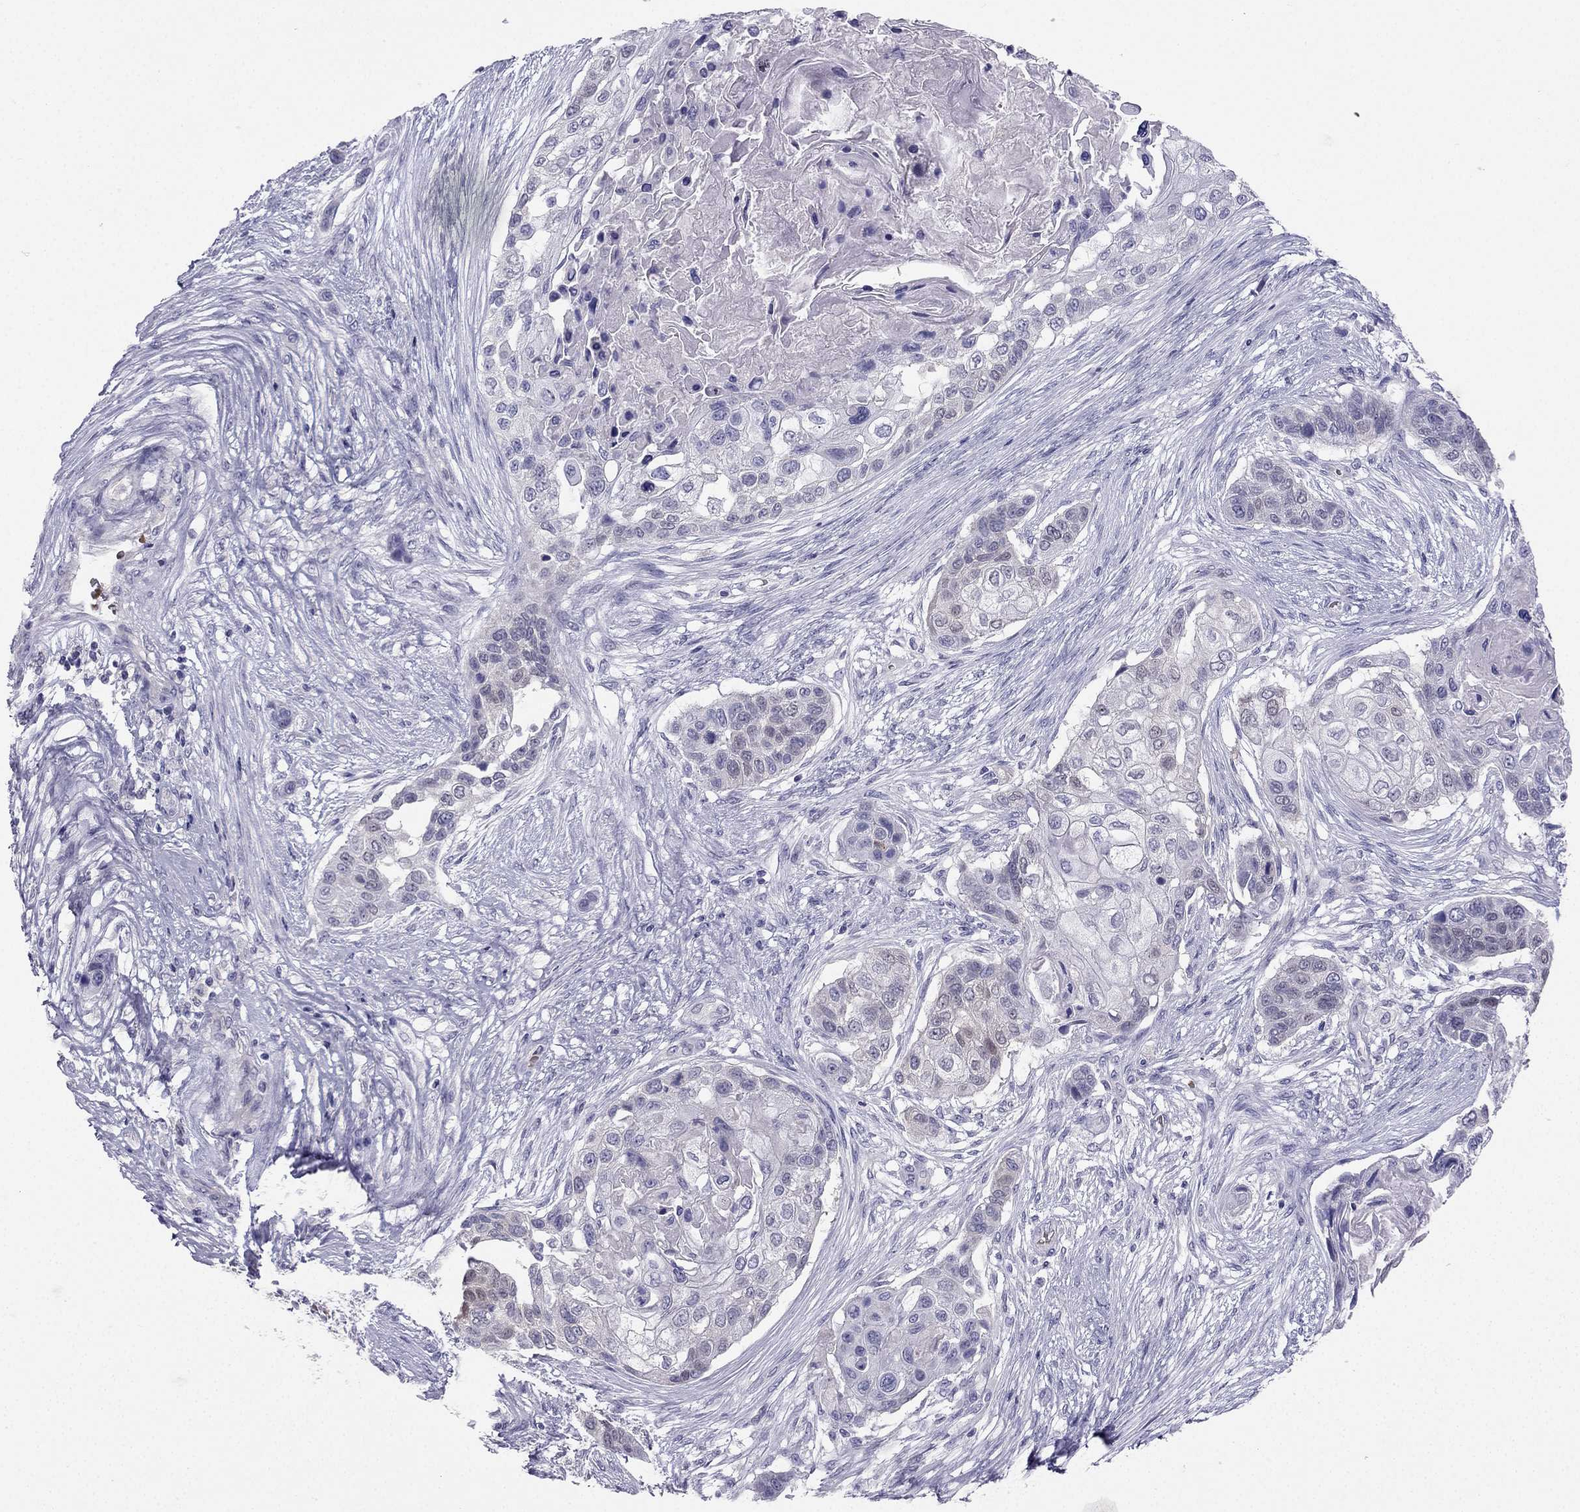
{"staining": {"intensity": "negative", "quantity": "none", "location": "none"}, "tissue": "lung cancer", "cell_type": "Tumor cells", "image_type": "cancer", "snomed": [{"axis": "morphology", "description": "Squamous cell carcinoma, NOS"}, {"axis": "topography", "description": "Lung"}], "caption": "The immunohistochemistry (IHC) micrograph has no significant expression in tumor cells of squamous cell carcinoma (lung) tissue.", "gene": "RSPH14", "patient": {"sex": "male", "age": 69}}